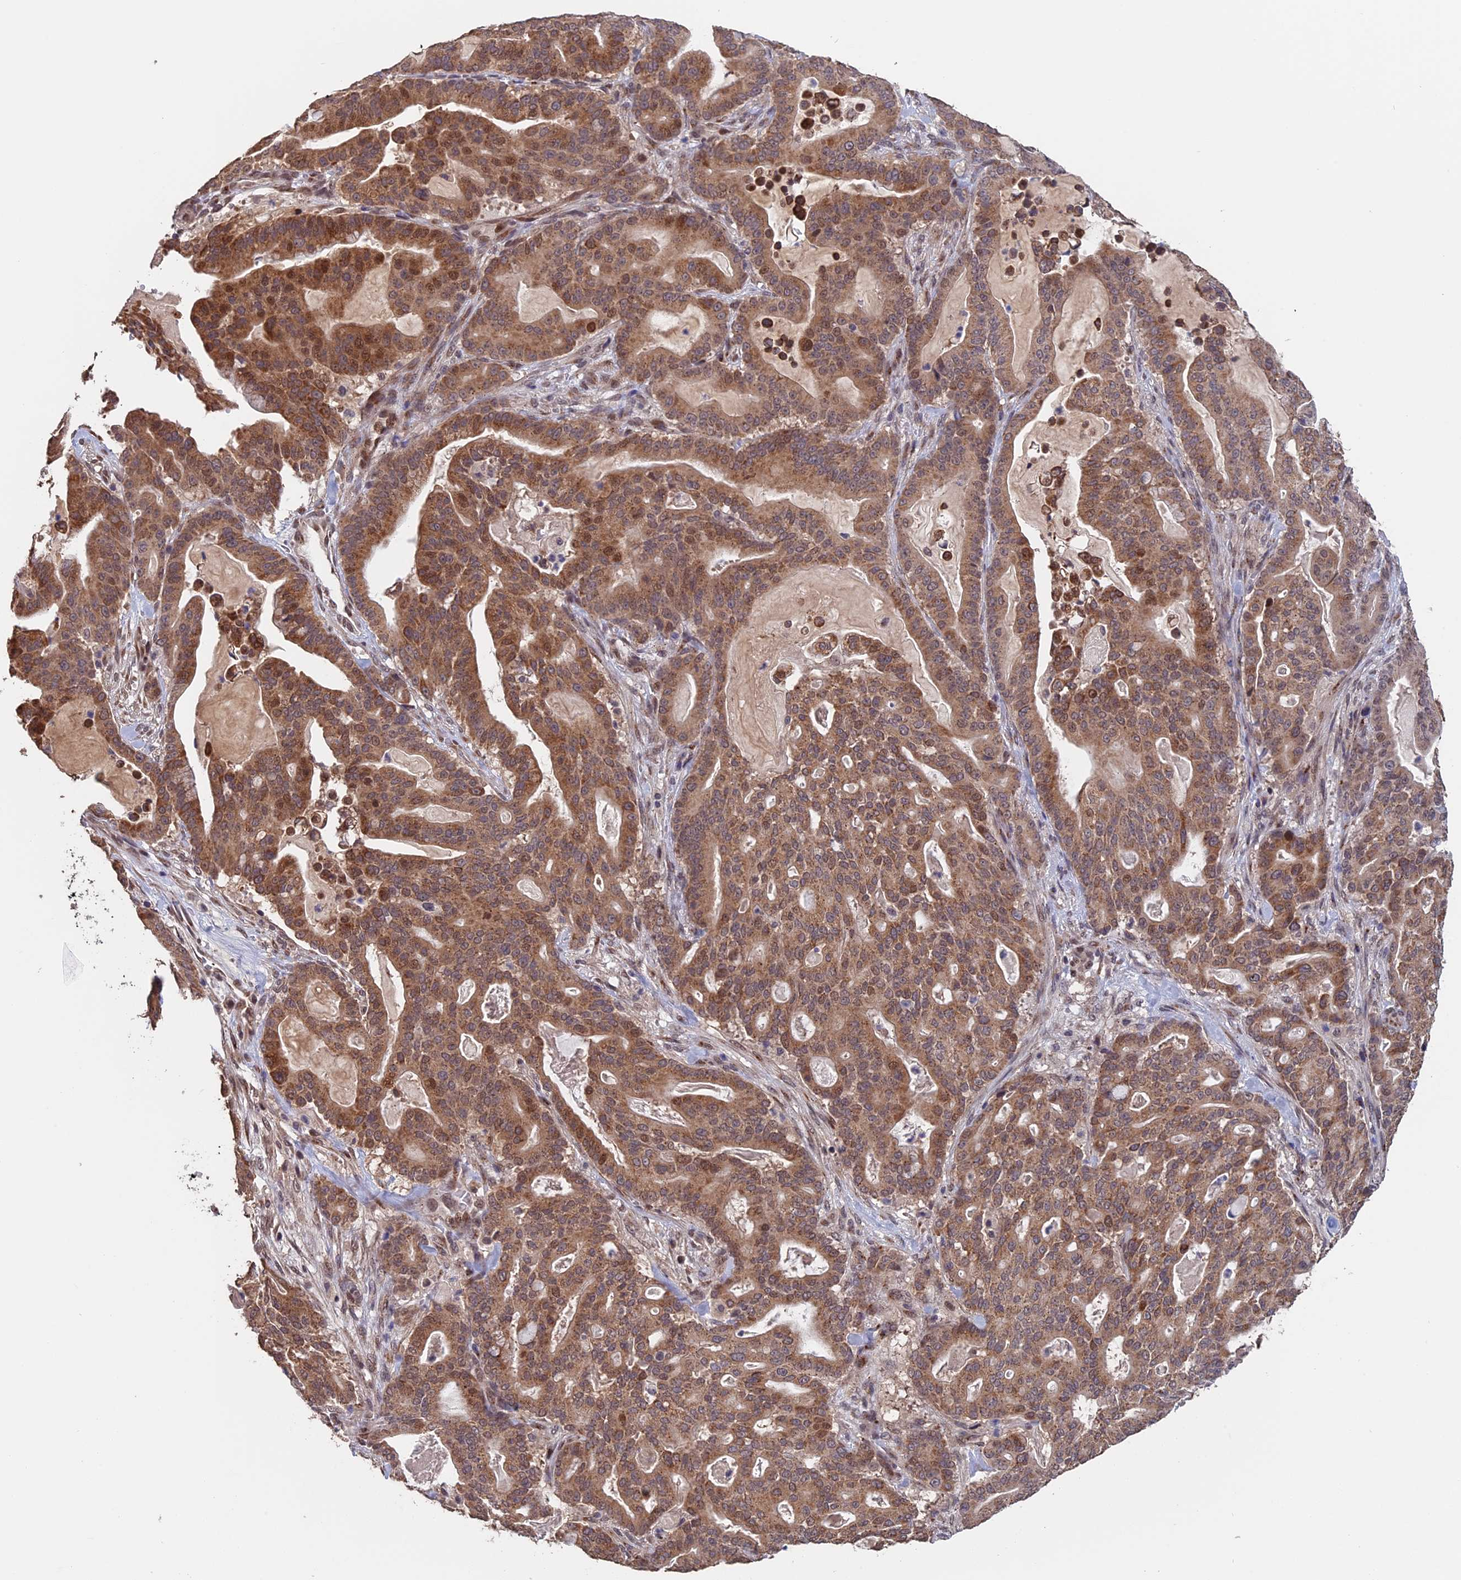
{"staining": {"intensity": "moderate", "quantity": ">75%", "location": "cytoplasmic/membranous,nuclear"}, "tissue": "pancreatic cancer", "cell_type": "Tumor cells", "image_type": "cancer", "snomed": [{"axis": "morphology", "description": "Adenocarcinoma, NOS"}, {"axis": "topography", "description": "Pancreas"}], "caption": "Protein staining of pancreatic cancer tissue exhibits moderate cytoplasmic/membranous and nuclear expression in about >75% of tumor cells. (Stains: DAB (3,3'-diaminobenzidine) in brown, nuclei in blue, Microscopy: brightfield microscopy at high magnification).", "gene": "PIGQ", "patient": {"sex": "male", "age": 63}}